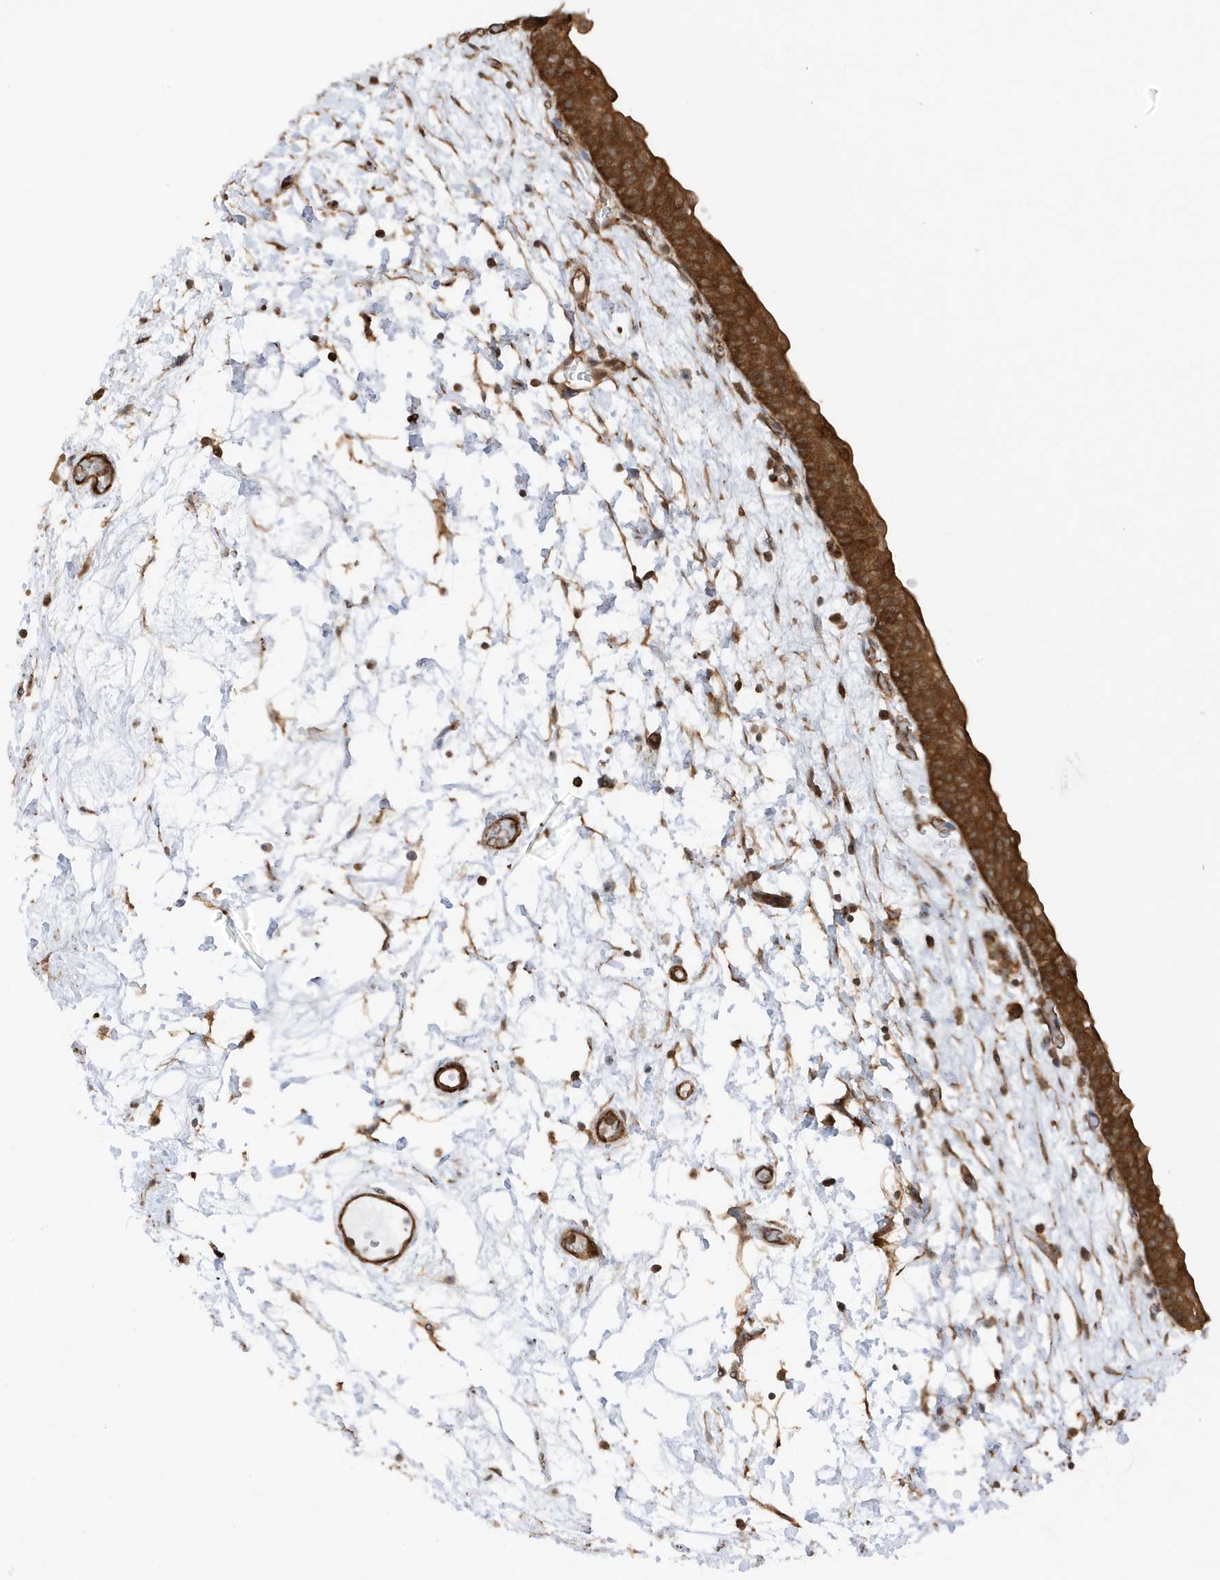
{"staining": {"intensity": "strong", "quantity": ">75%", "location": "cytoplasmic/membranous"}, "tissue": "urinary bladder", "cell_type": "Urothelial cells", "image_type": "normal", "snomed": [{"axis": "morphology", "description": "Normal tissue, NOS"}, {"axis": "topography", "description": "Urinary bladder"}], "caption": "Strong cytoplasmic/membranous protein positivity is identified in about >75% of urothelial cells in urinary bladder. (IHC, brightfield microscopy, high magnification).", "gene": "CDC42EP3", "patient": {"sex": "male", "age": 83}}